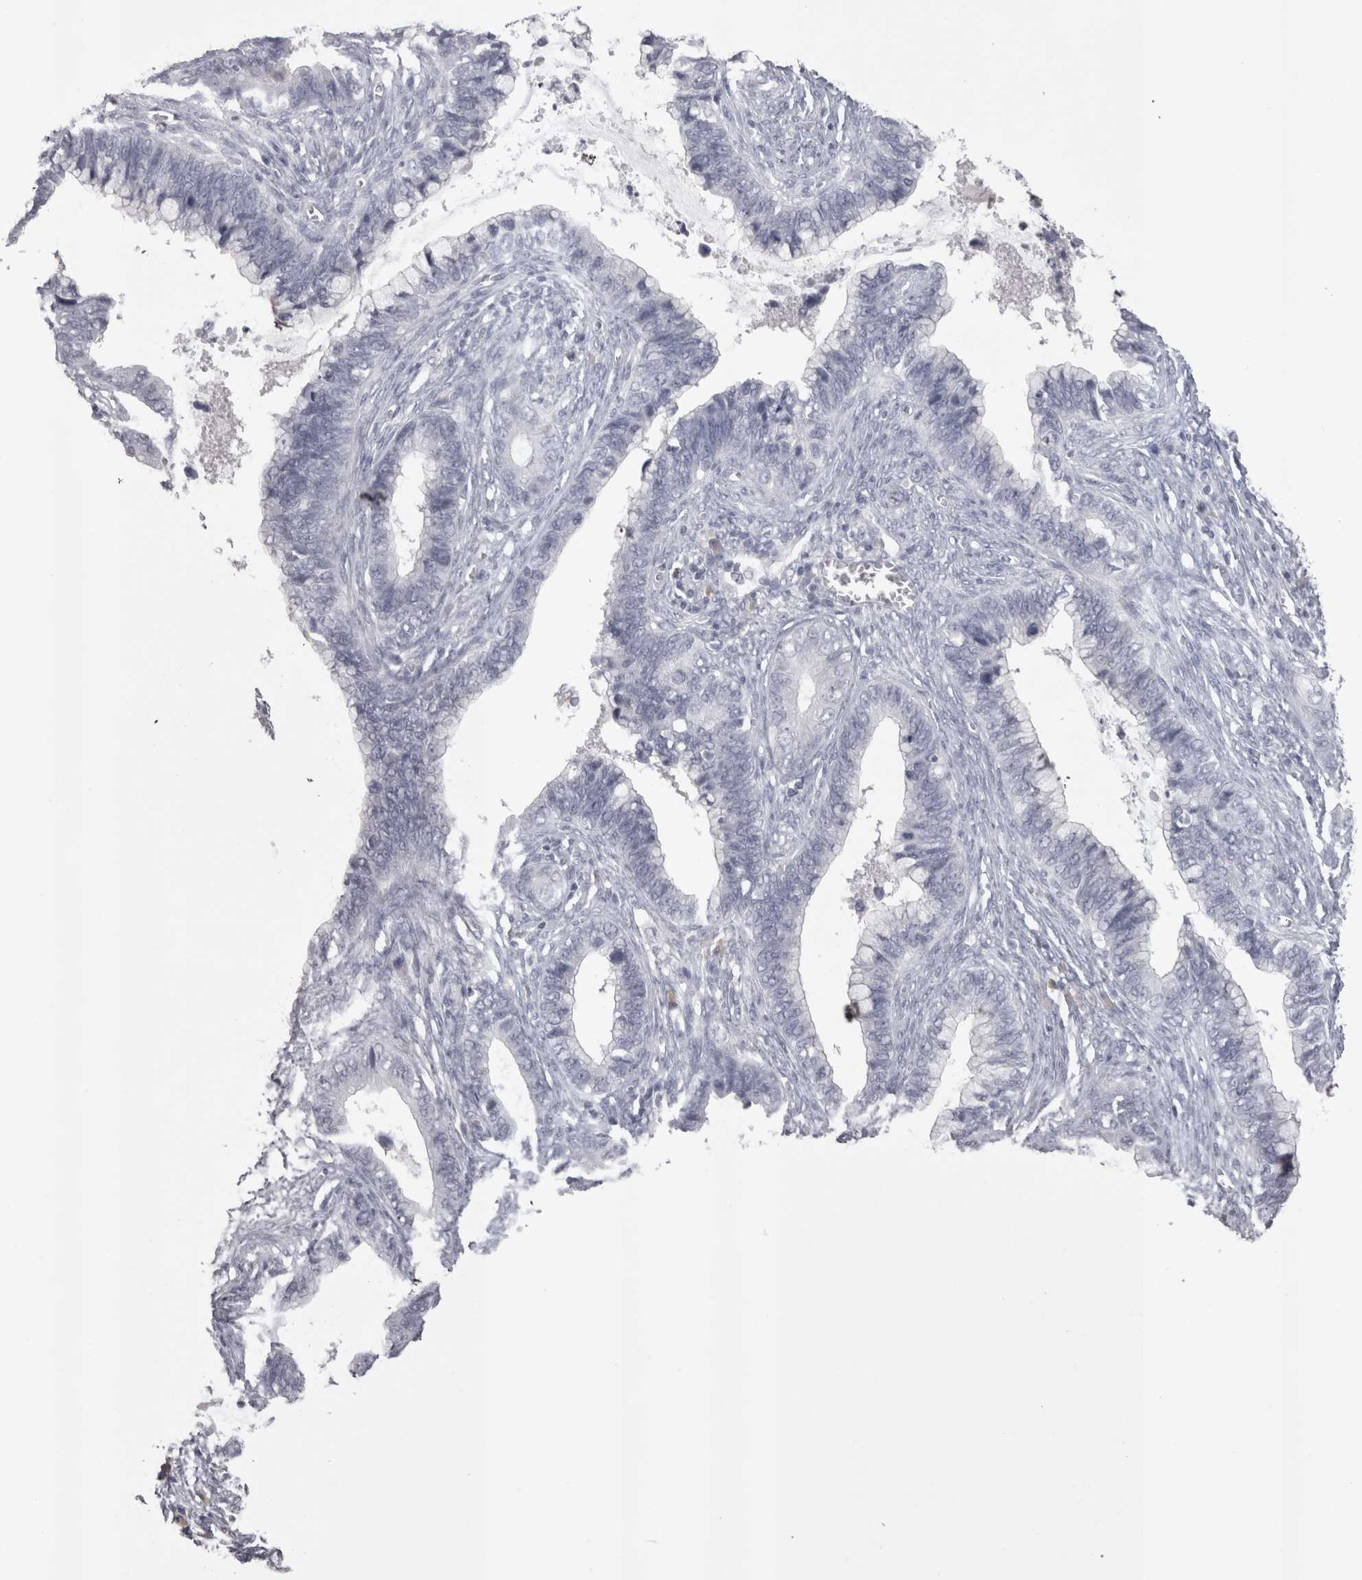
{"staining": {"intensity": "negative", "quantity": "none", "location": "none"}, "tissue": "cervical cancer", "cell_type": "Tumor cells", "image_type": "cancer", "snomed": [{"axis": "morphology", "description": "Adenocarcinoma, NOS"}, {"axis": "topography", "description": "Cervix"}], "caption": "High magnification brightfield microscopy of adenocarcinoma (cervical) stained with DAB (3,3'-diaminobenzidine) (brown) and counterstained with hematoxylin (blue): tumor cells show no significant staining.", "gene": "LAX1", "patient": {"sex": "female", "age": 44}}